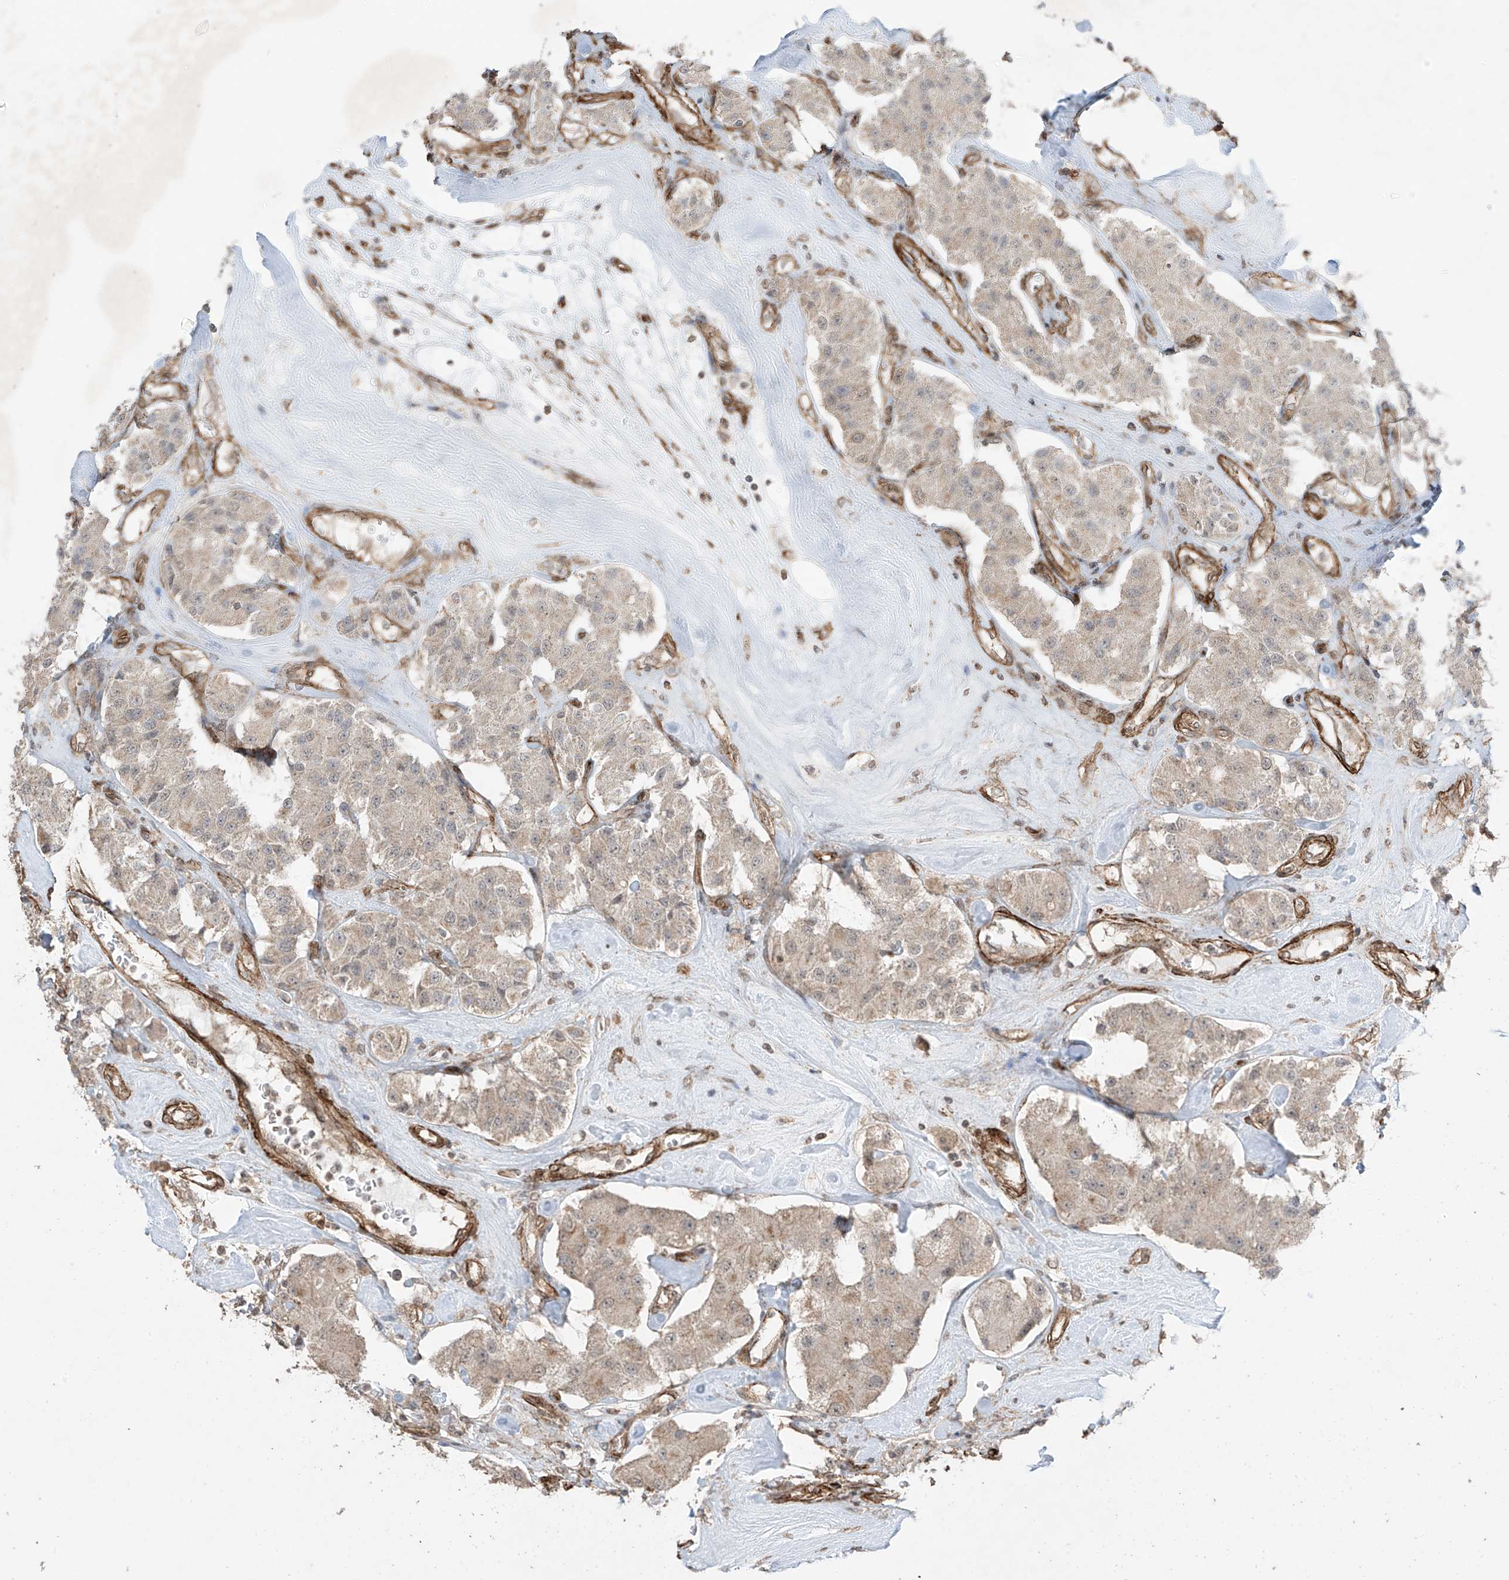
{"staining": {"intensity": "weak", "quantity": "25%-75%", "location": "cytoplasmic/membranous"}, "tissue": "carcinoid", "cell_type": "Tumor cells", "image_type": "cancer", "snomed": [{"axis": "morphology", "description": "Carcinoid, malignant, NOS"}, {"axis": "topography", "description": "Pancreas"}], "caption": "Protein analysis of carcinoid tissue displays weak cytoplasmic/membranous staining in approximately 25%-75% of tumor cells. (IHC, brightfield microscopy, high magnification).", "gene": "TTLL5", "patient": {"sex": "male", "age": 41}}